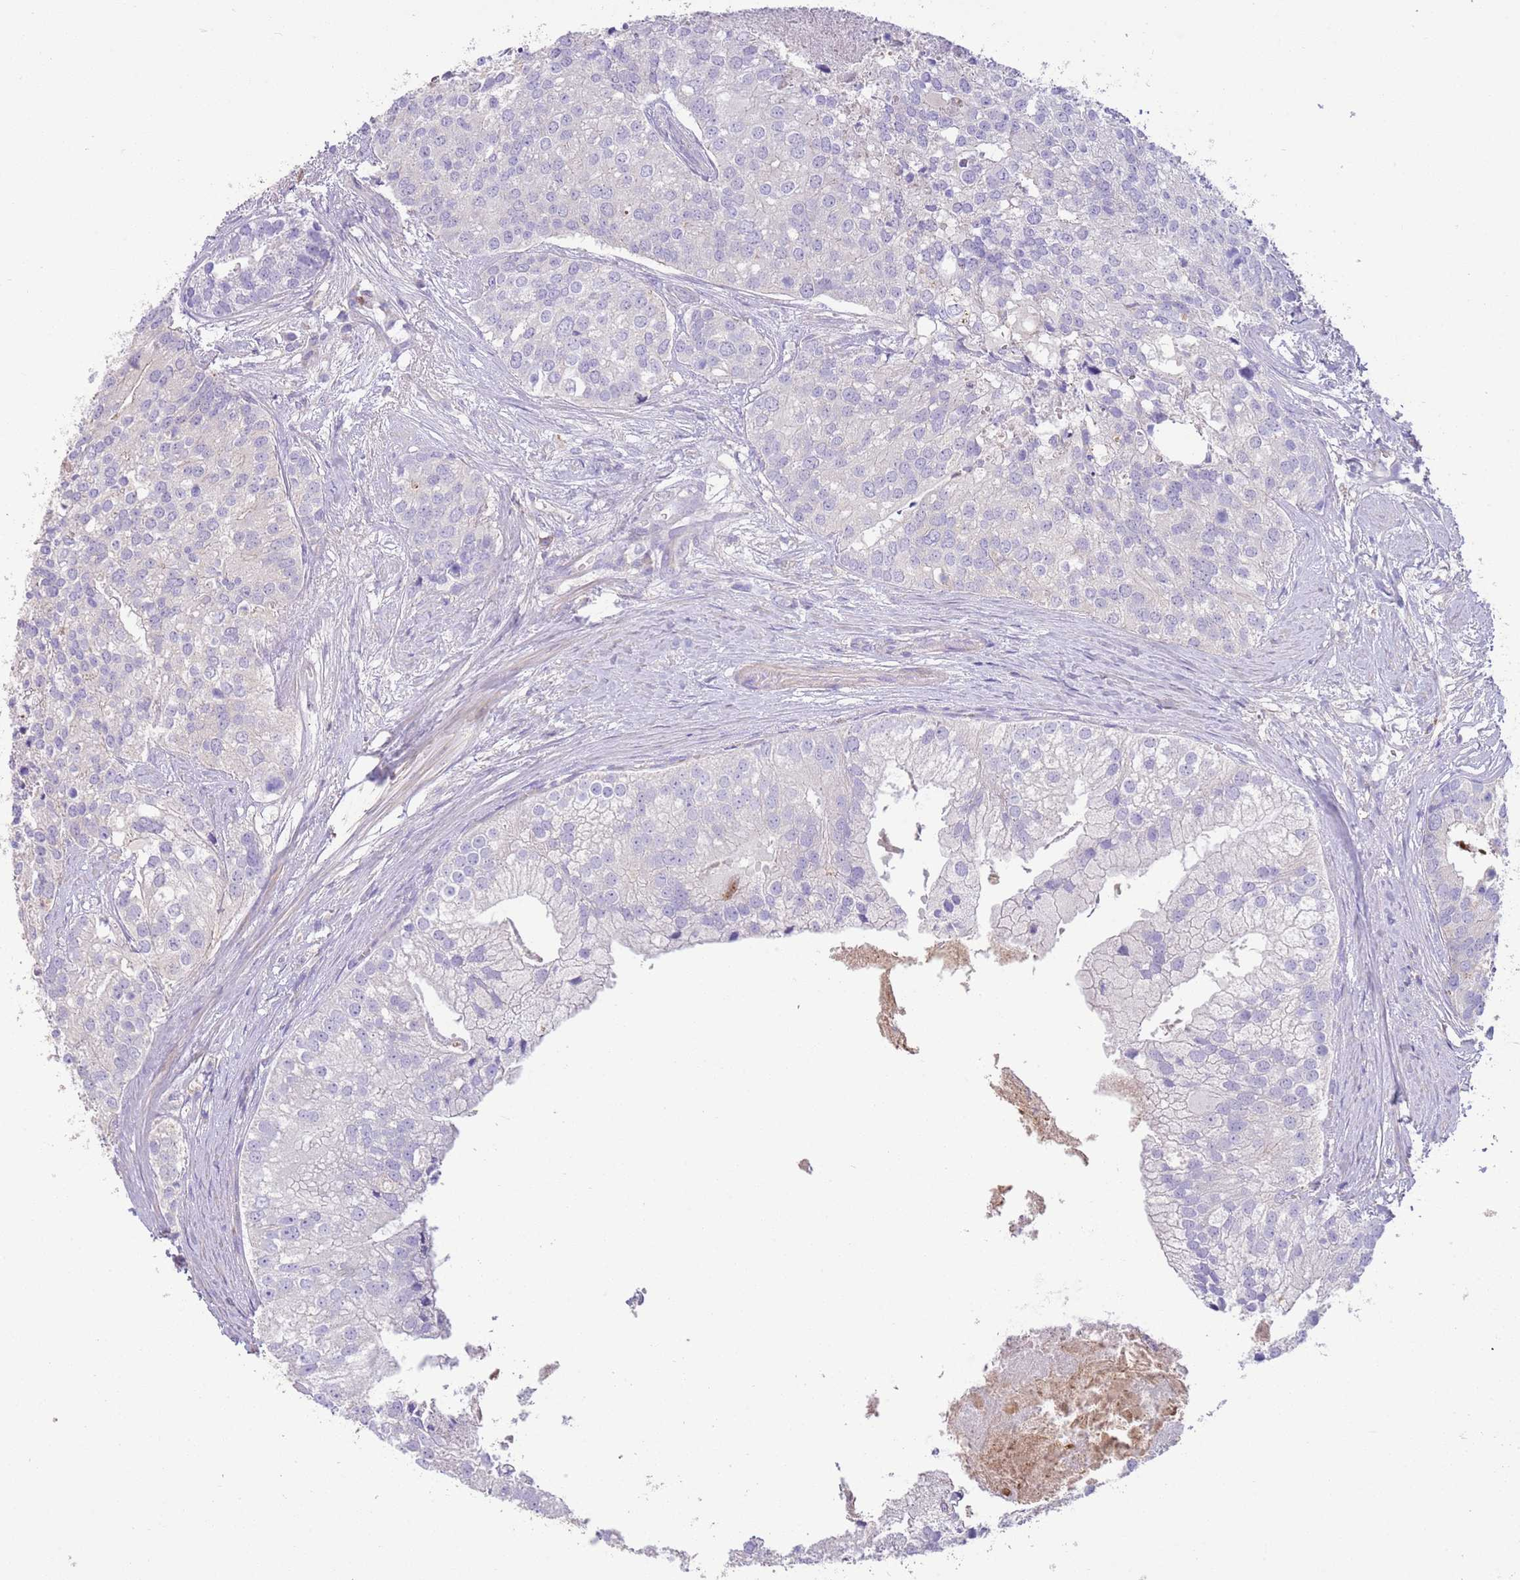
{"staining": {"intensity": "negative", "quantity": "none", "location": "none"}, "tissue": "prostate cancer", "cell_type": "Tumor cells", "image_type": "cancer", "snomed": [{"axis": "morphology", "description": "Adenocarcinoma, High grade"}, {"axis": "topography", "description": "Prostate"}], "caption": "This histopathology image is of high-grade adenocarcinoma (prostate) stained with immunohistochemistry (IHC) to label a protein in brown with the nuclei are counter-stained blue. There is no positivity in tumor cells.", "gene": "SFTPA1", "patient": {"sex": "male", "age": 62}}